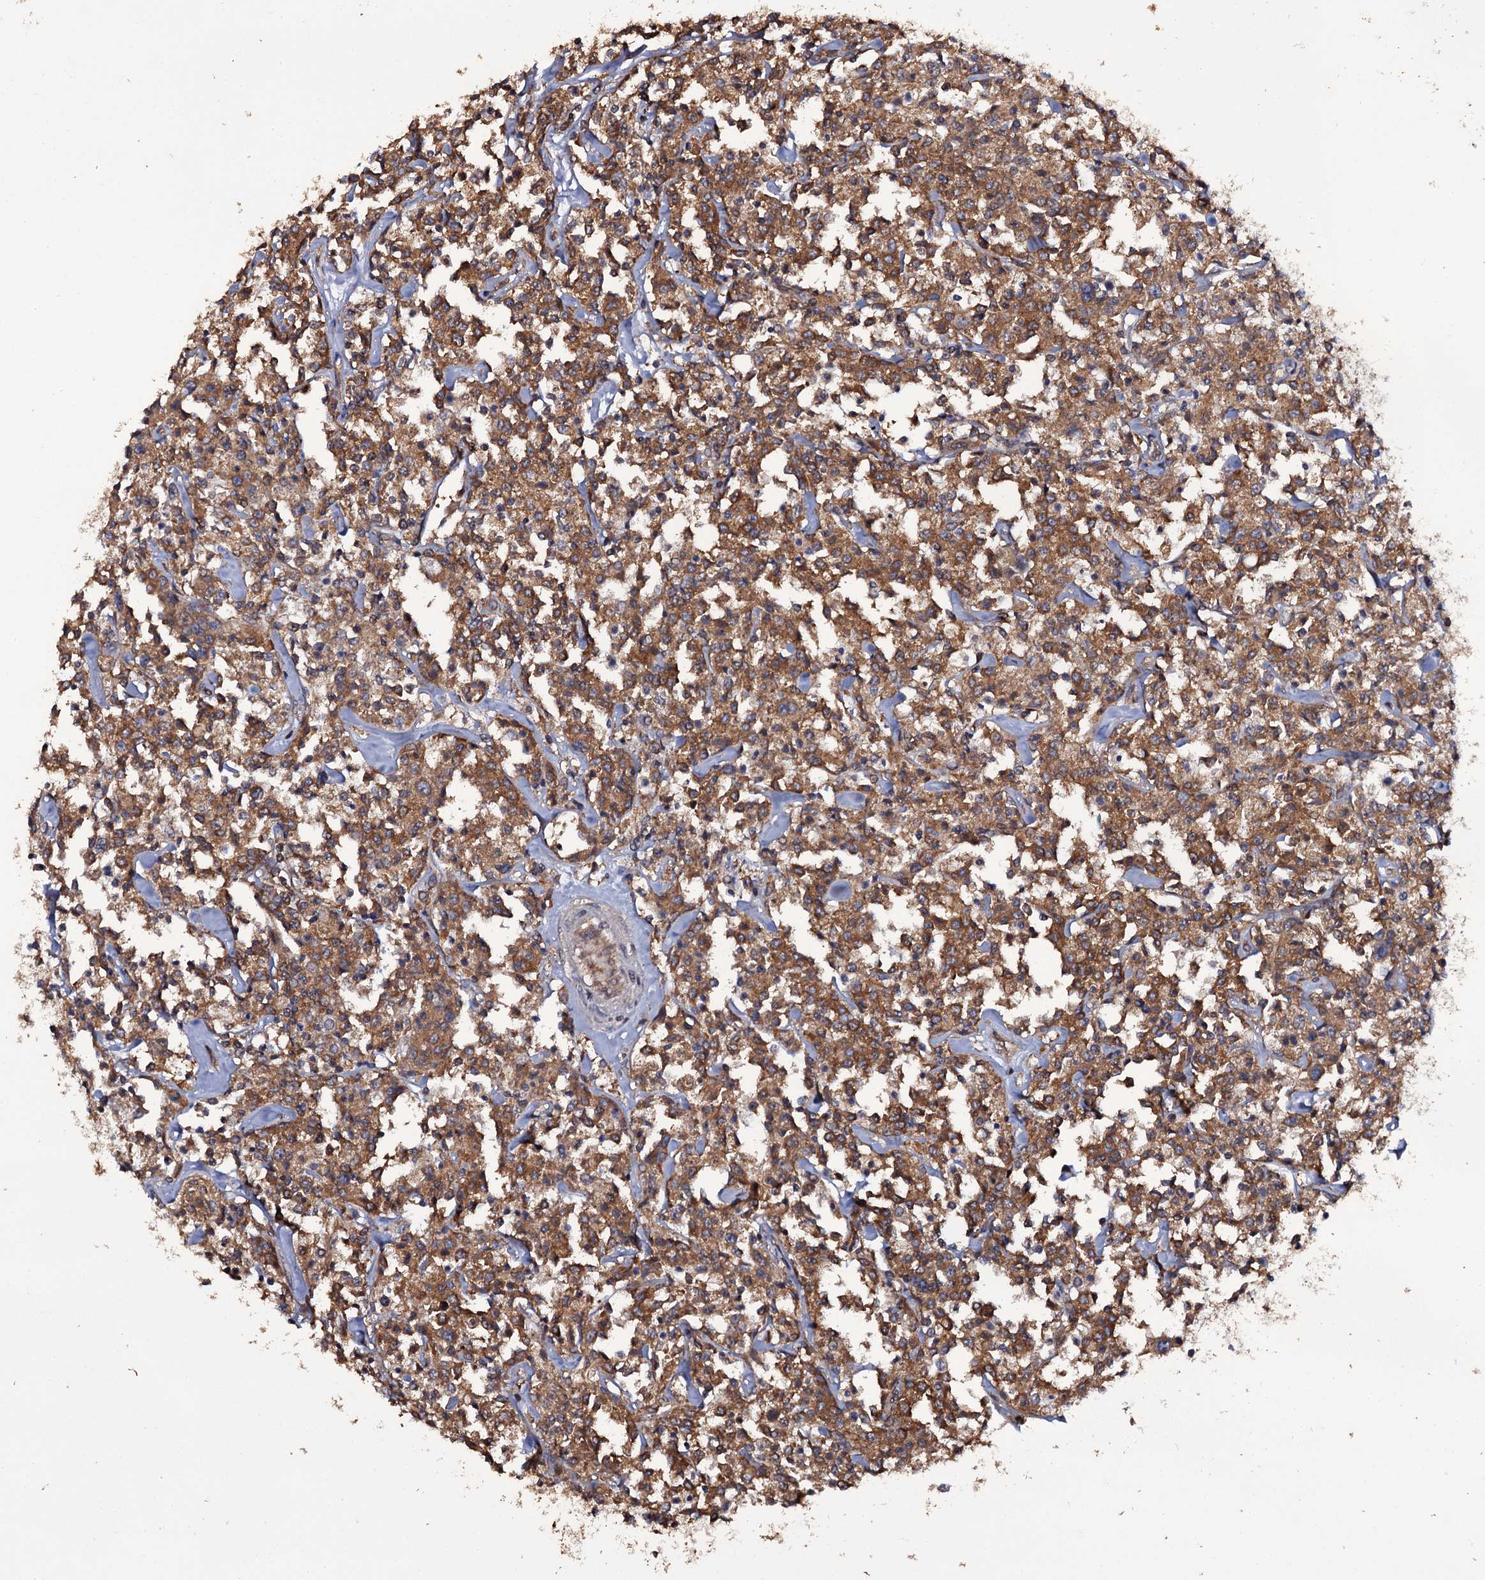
{"staining": {"intensity": "moderate", "quantity": ">75%", "location": "cytoplasmic/membranous"}, "tissue": "lymphoma", "cell_type": "Tumor cells", "image_type": "cancer", "snomed": [{"axis": "morphology", "description": "Malignant lymphoma, non-Hodgkin's type, Low grade"}, {"axis": "topography", "description": "Small intestine"}], "caption": "Tumor cells display moderate cytoplasmic/membranous positivity in about >75% of cells in lymphoma.", "gene": "TTC23", "patient": {"sex": "female", "age": 59}}